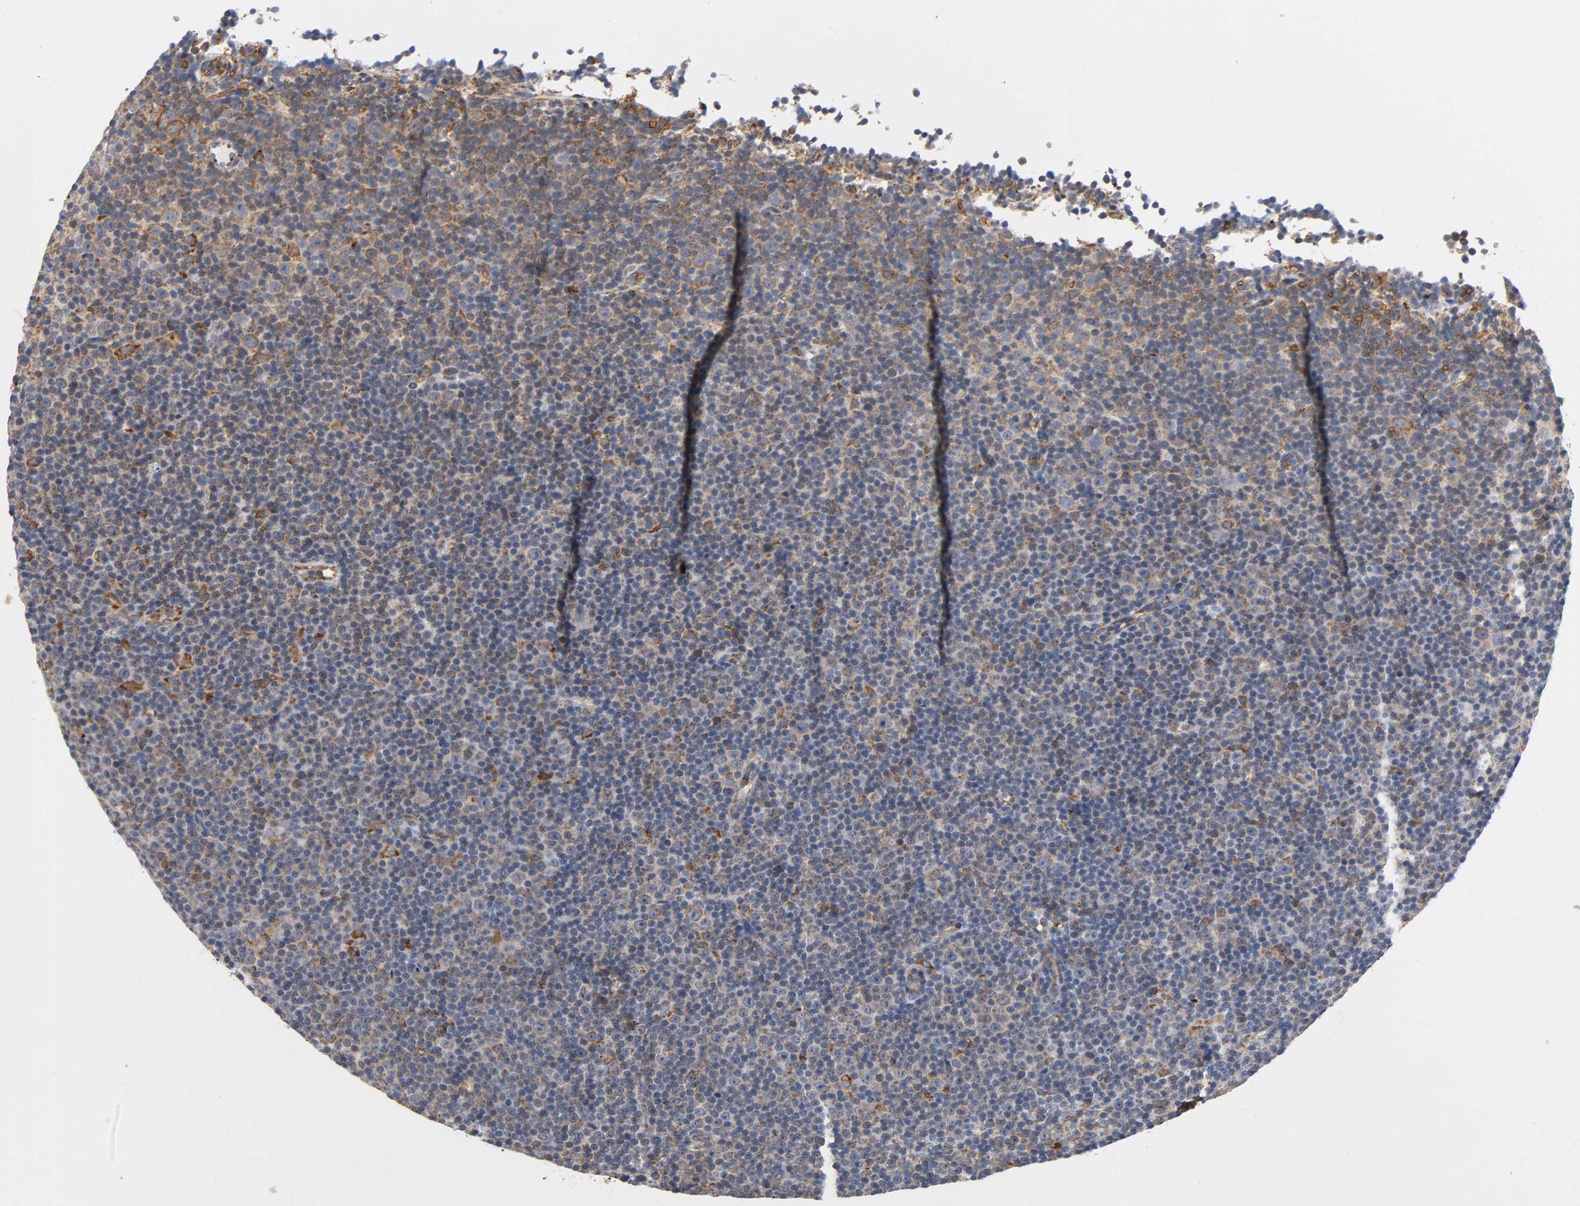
{"staining": {"intensity": "moderate", "quantity": "25%-75%", "location": "cytoplasmic/membranous"}, "tissue": "lymphoma", "cell_type": "Tumor cells", "image_type": "cancer", "snomed": [{"axis": "morphology", "description": "Malignant lymphoma, non-Hodgkin's type, Low grade"}, {"axis": "topography", "description": "Lymph node"}], "caption": "IHC of human lymphoma reveals medium levels of moderate cytoplasmic/membranous expression in about 25%-75% of tumor cells.", "gene": "UCKL1", "patient": {"sex": "female", "age": 67}}